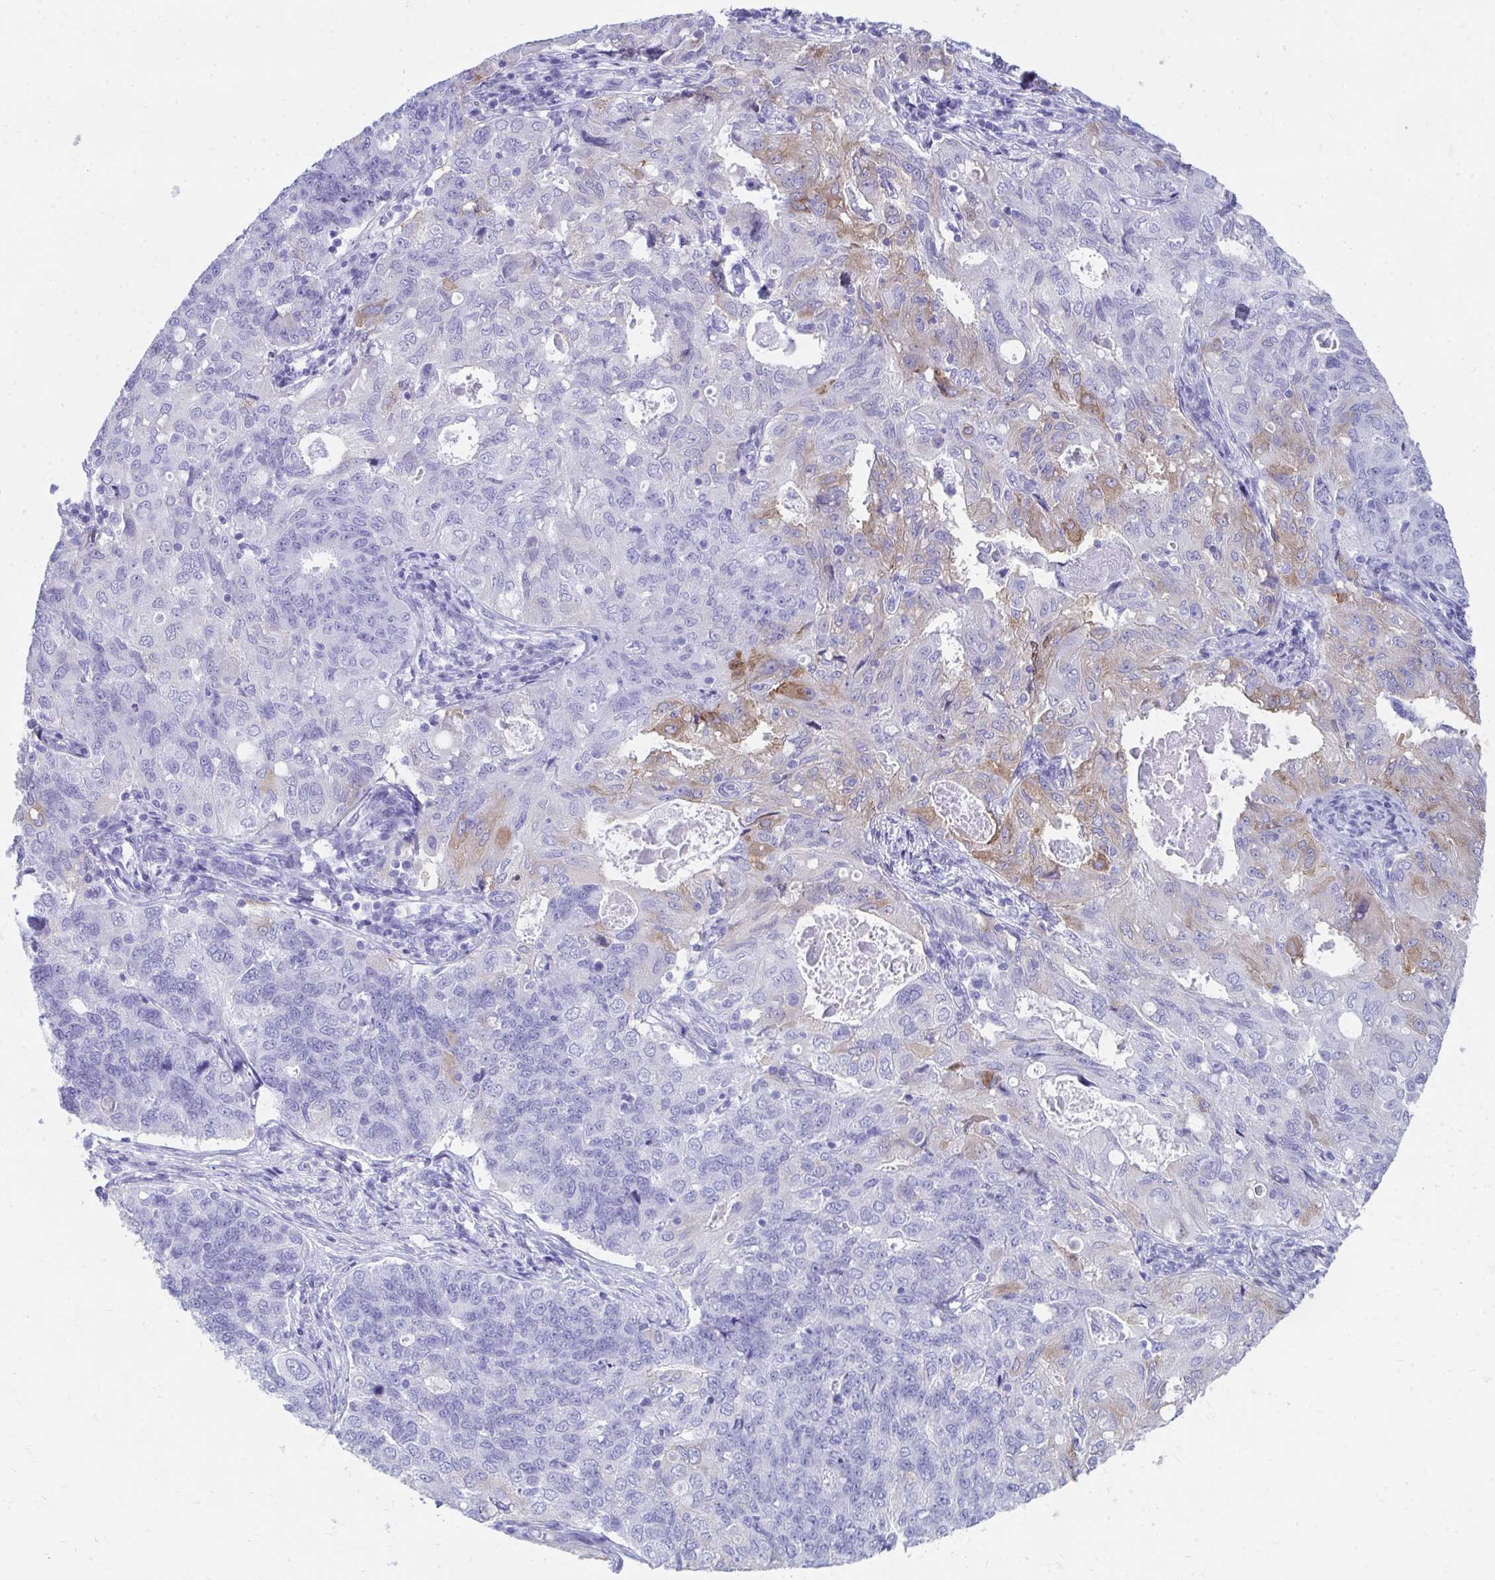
{"staining": {"intensity": "moderate", "quantity": "<25%", "location": "cytoplasmic/membranous"}, "tissue": "endometrial cancer", "cell_type": "Tumor cells", "image_type": "cancer", "snomed": [{"axis": "morphology", "description": "Adenocarcinoma, NOS"}, {"axis": "topography", "description": "Endometrium"}], "caption": "An image of human endometrial adenocarcinoma stained for a protein shows moderate cytoplasmic/membranous brown staining in tumor cells.", "gene": "HGD", "patient": {"sex": "female", "age": 43}}